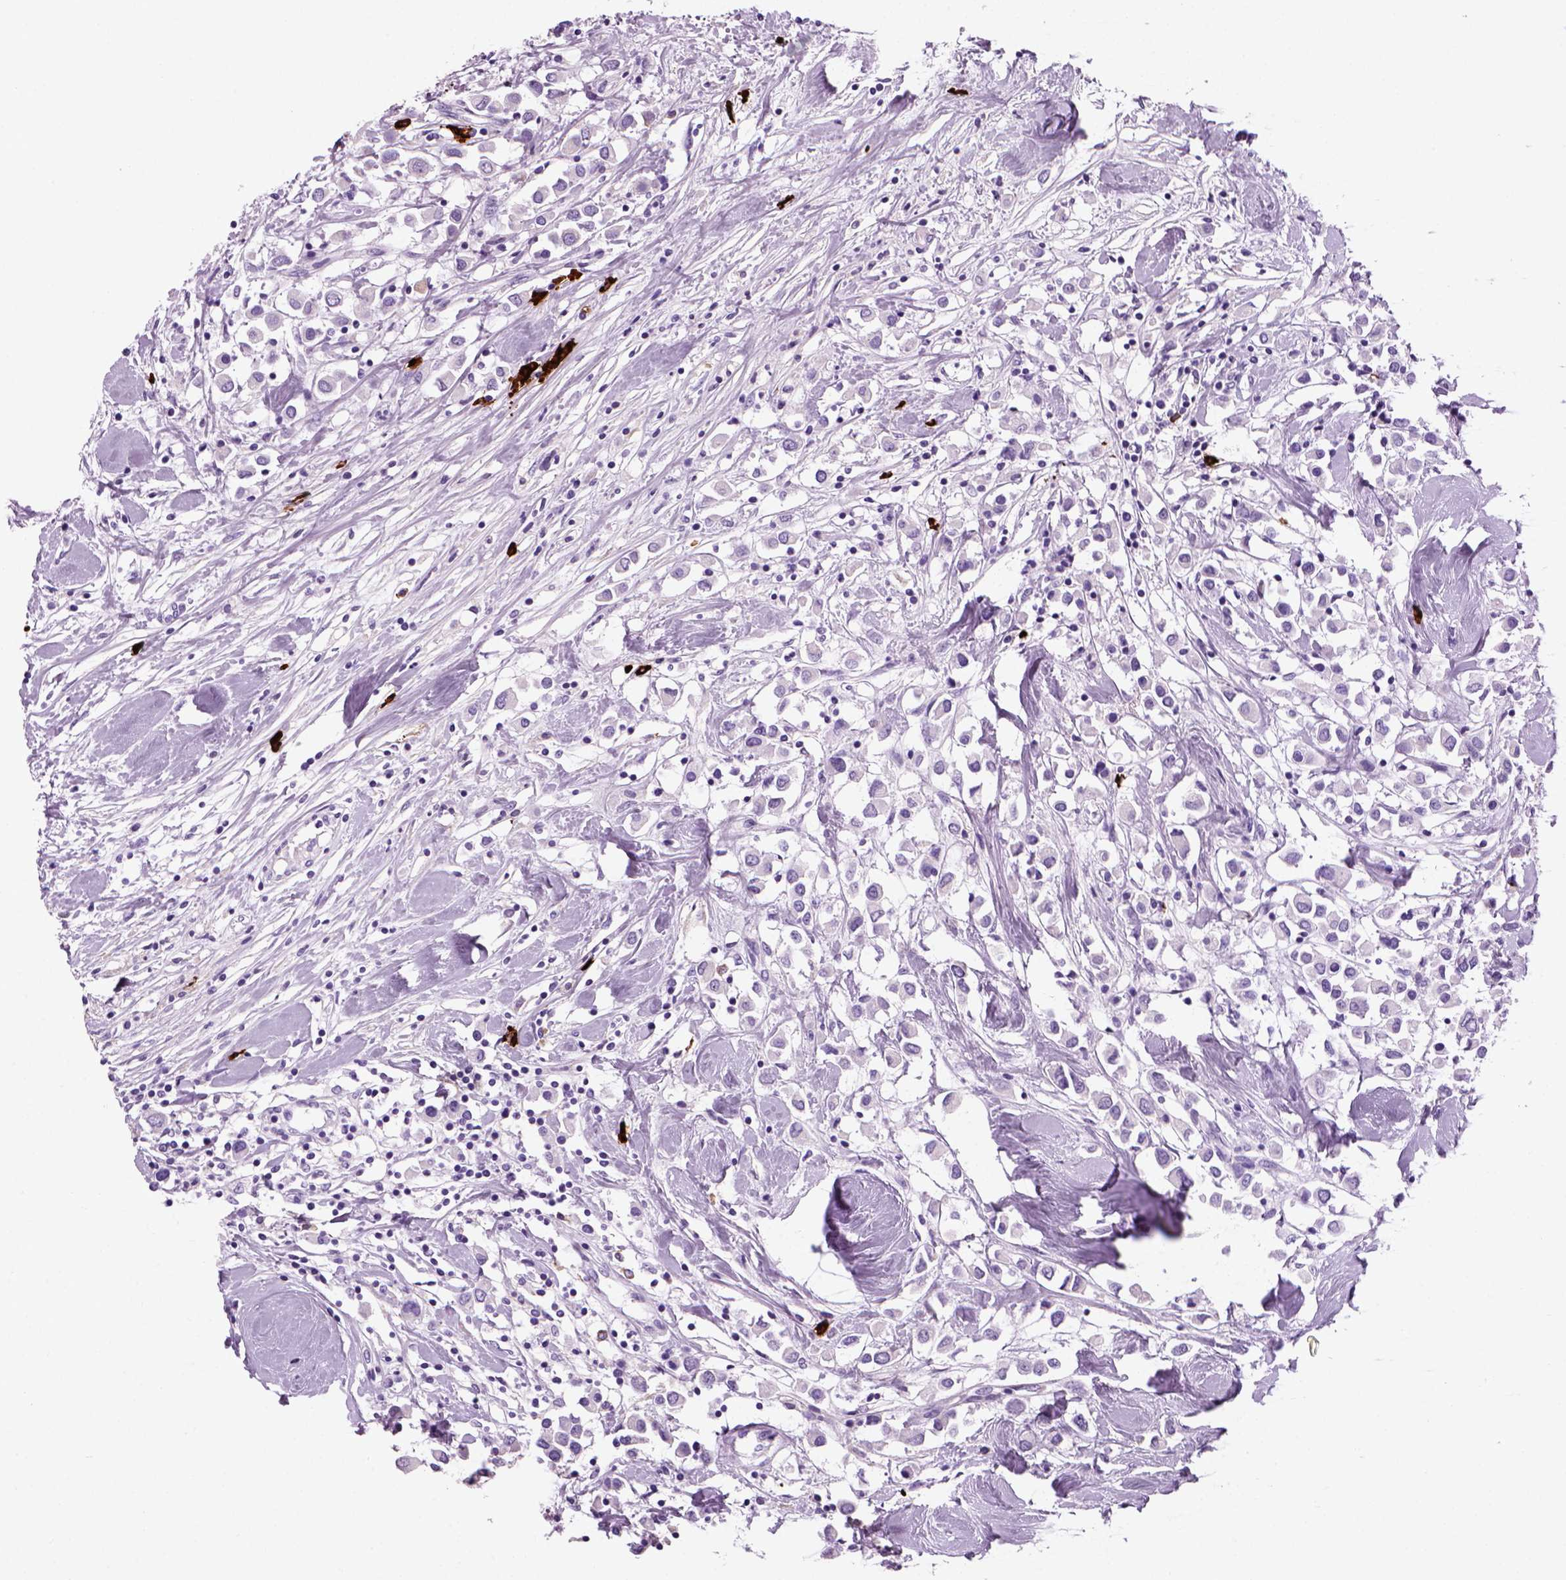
{"staining": {"intensity": "negative", "quantity": "none", "location": "none"}, "tissue": "breast cancer", "cell_type": "Tumor cells", "image_type": "cancer", "snomed": [{"axis": "morphology", "description": "Duct carcinoma"}, {"axis": "topography", "description": "Breast"}], "caption": "IHC image of breast intraductal carcinoma stained for a protein (brown), which reveals no expression in tumor cells.", "gene": "MZB1", "patient": {"sex": "female", "age": 61}}